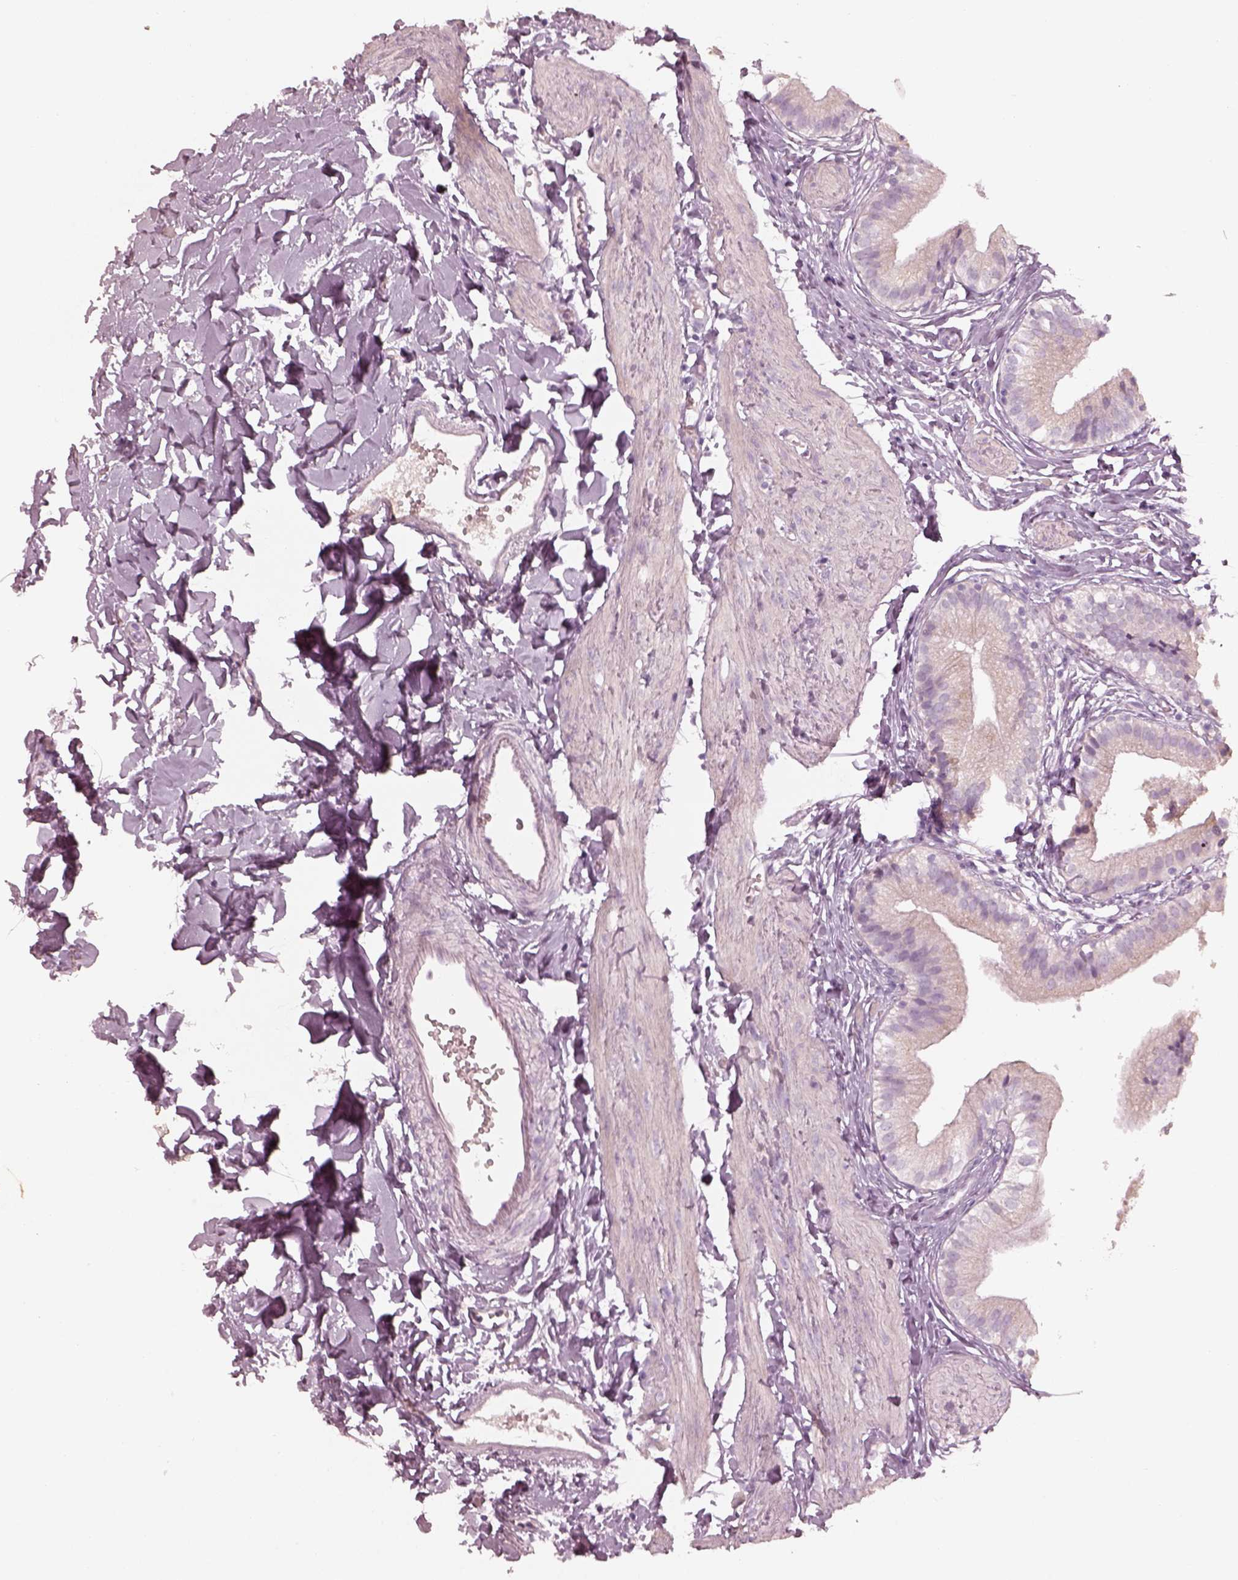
{"staining": {"intensity": "negative", "quantity": "none", "location": "none"}, "tissue": "gallbladder", "cell_type": "Glandular cells", "image_type": "normal", "snomed": [{"axis": "morphology", "description": "Normal tissue, NOS"}, {"axis": "topography", "description": "Gallbladder"}], "caption": "The micrograph shows no staining of glandular cells in benign gallbladder. (IHC, brightfield microscopy, high magnification).", "gene": "SPATA6L", "patient": {"sex": "female", "age": 47}}